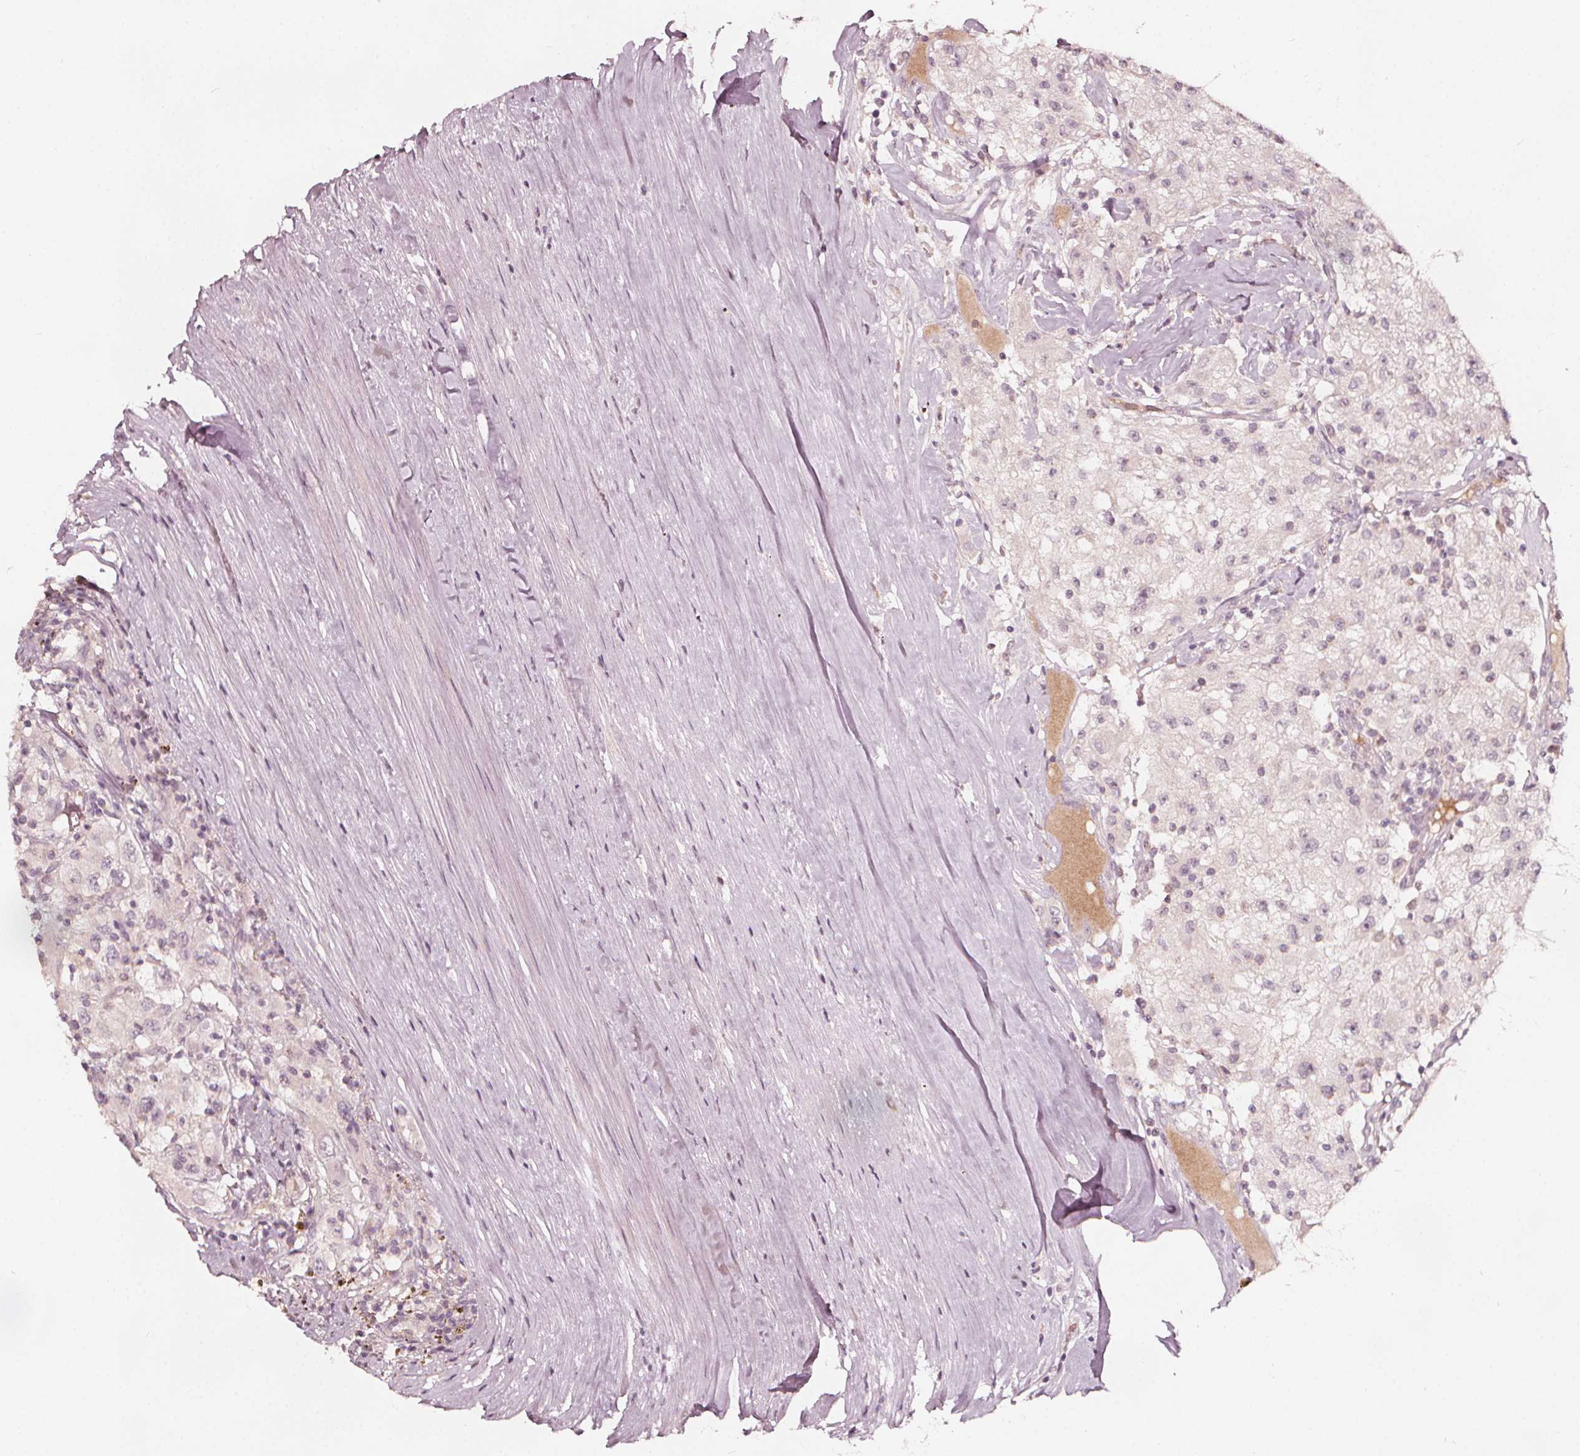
{"staining": {"intensity": "negative", "quantity": "none", "location": "none"}, "tissue": "renal cancer", "cell_type": "Tumor cells", "image_type": "cancer", "snomed": [{"axis": "morphology", "description": "Adenocarcinoma, NOS"}, {"axis": "topography", "description": "Kidney"}], "caption": "Tumor cells show no significant positivity in renal cancer (adenocarcinoma).", "gene": "NPC1L1", "patient": {"sex": "female", "age": 67}}